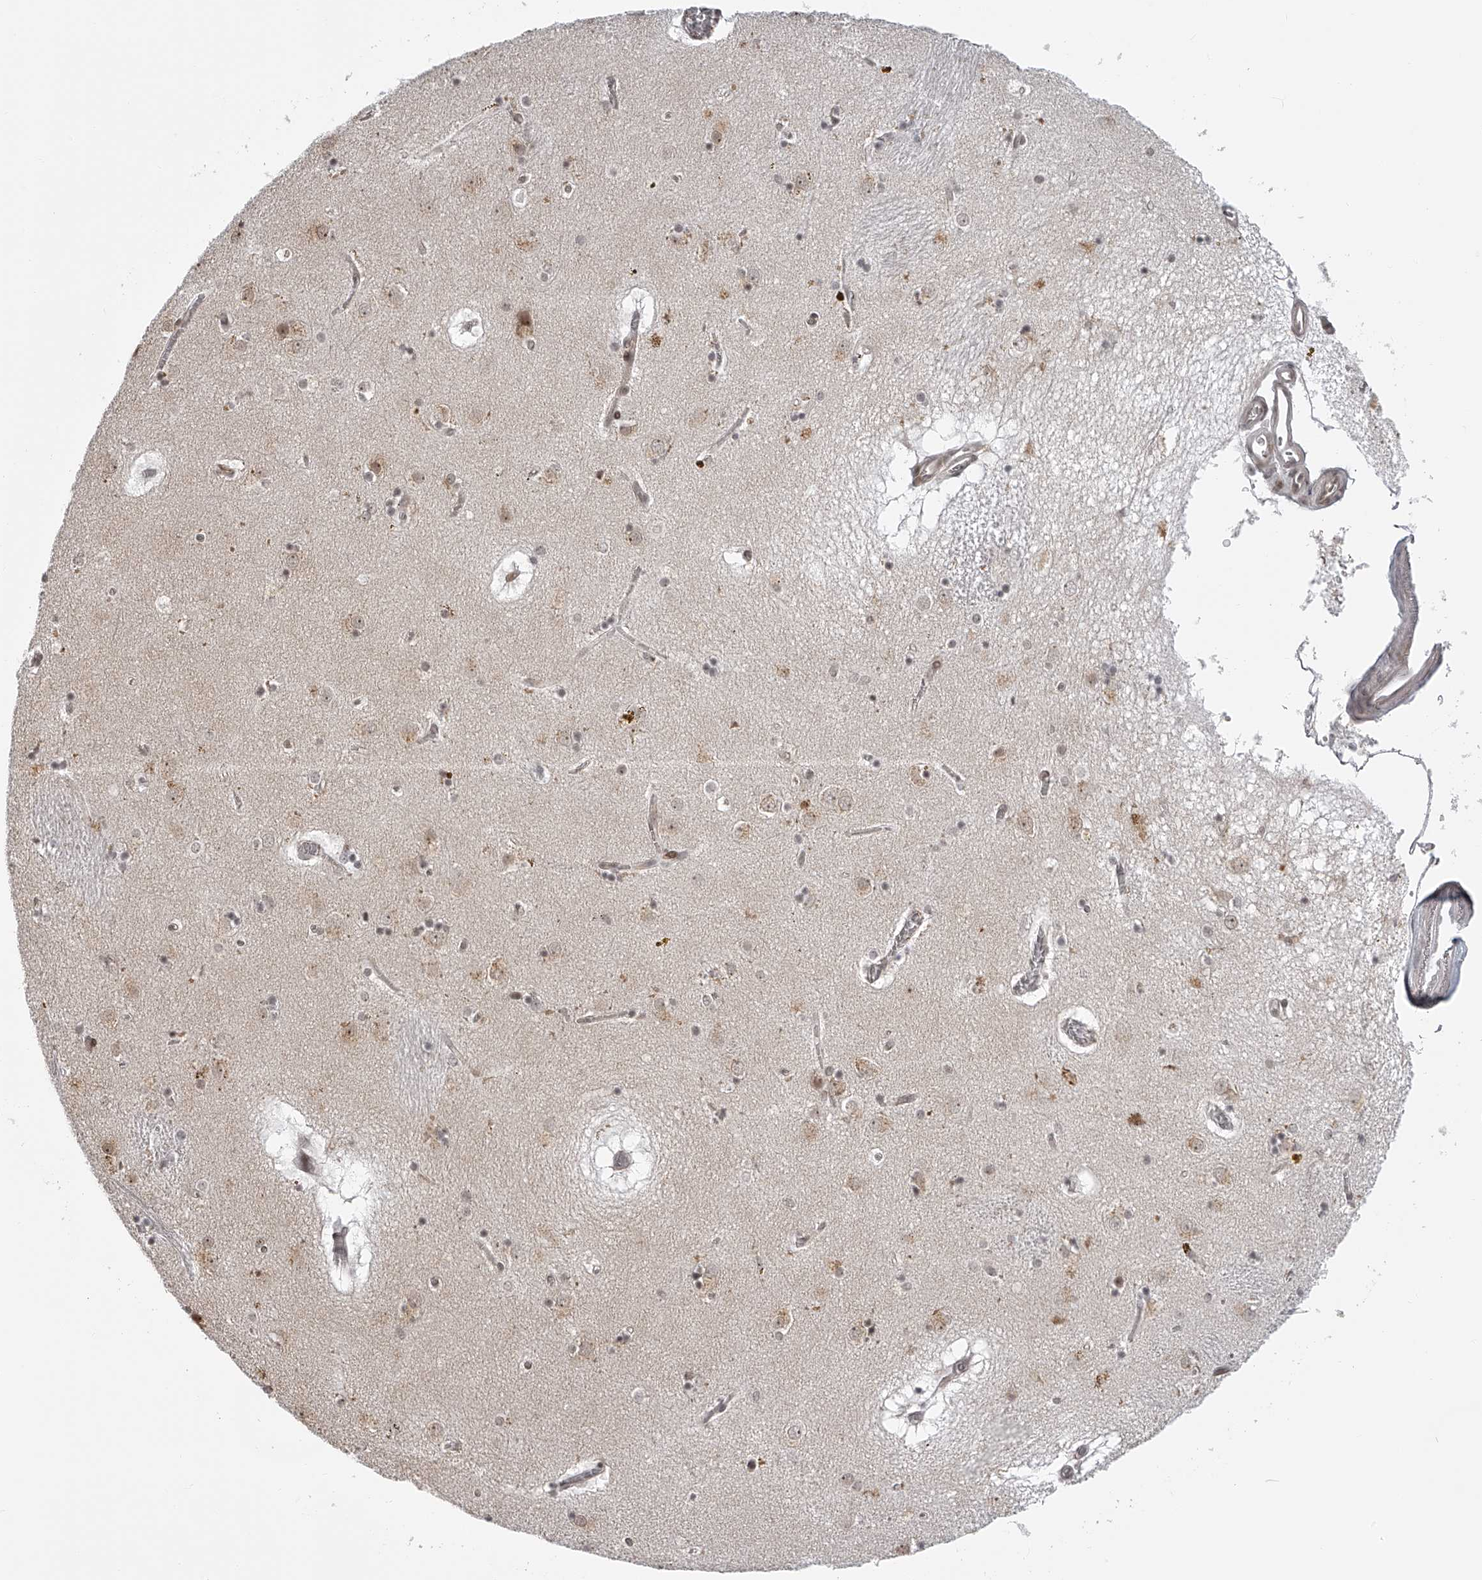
{"staining": {"intensity": "weak", "quantity": "<25%", "location": "cytoplasmic/membranous"}, "tissue": "caudate", "cell_type": "Glial cells", "image_type": "normal", "snomed": [{"axis": "morphology", "description": "Normal tissue, NOS"}, {"axis": "topography", "description": "Lateral ventricle wall"}], "caption": "The micrograph reveals no staining of glial cells in unremarkable caudate. The staining is performed using DAB brown chromogen with nuclei counter-stained in using hematoxylin.", "gene": "ODF2L", "patient": {"sex": "male", "age": 70}}